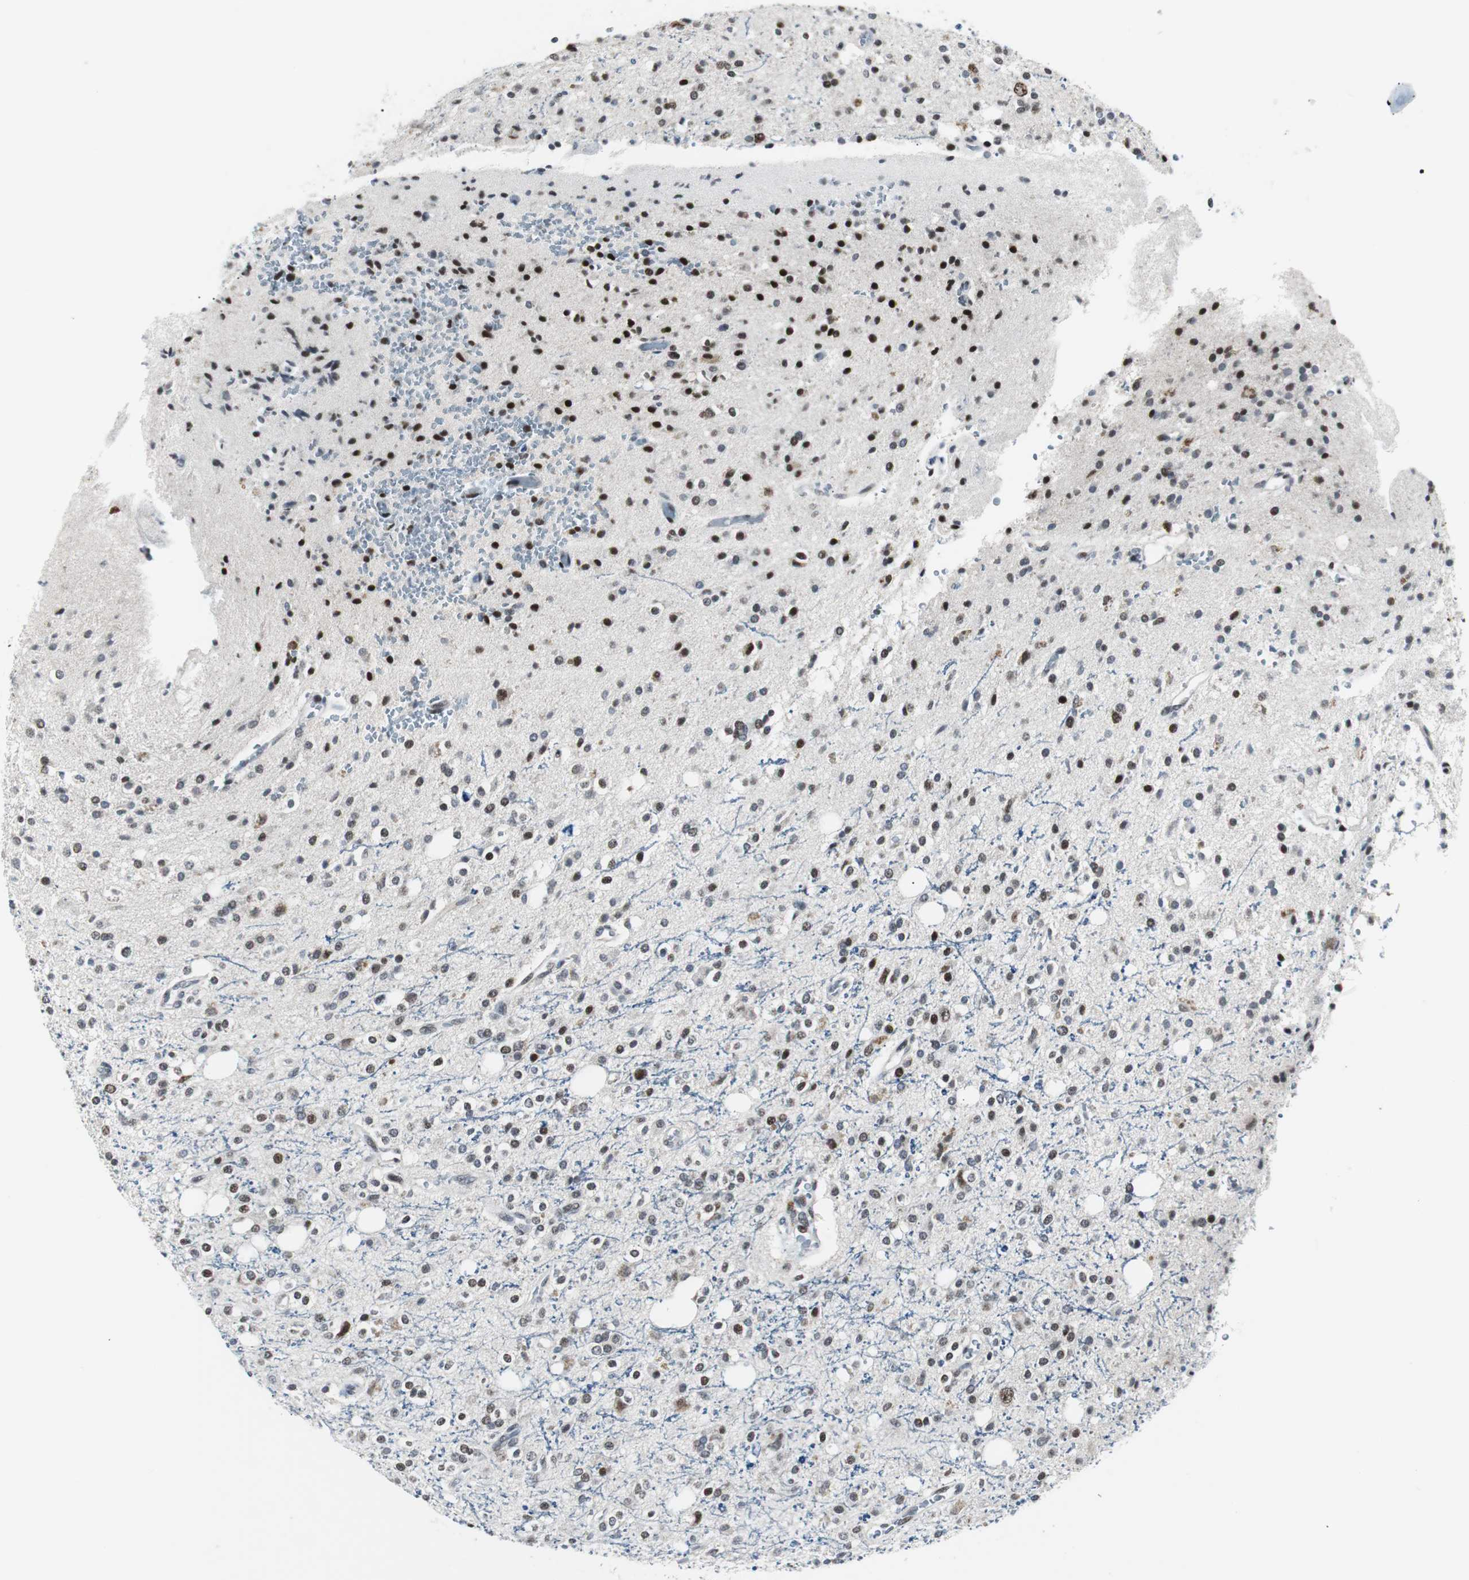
{"staining": {"intensity": "strong", "quantity": "25%-75%", "location": "nuclear"}, "tissue": "glioma", "cell_type": "Tumor cells", "image_type": "cancer", "snomed": [{"axis": "morphology", "description": "Glioma, malignant, High grade"}, {"axis": "topography", "description": "Brain"}], "caption": "A micrograph of human glioma stained for a protein exhibits strong nuclear brown staining in tumor cells.", "gene": "MTA1", "patient": {"sex": "male", "age": 47}}